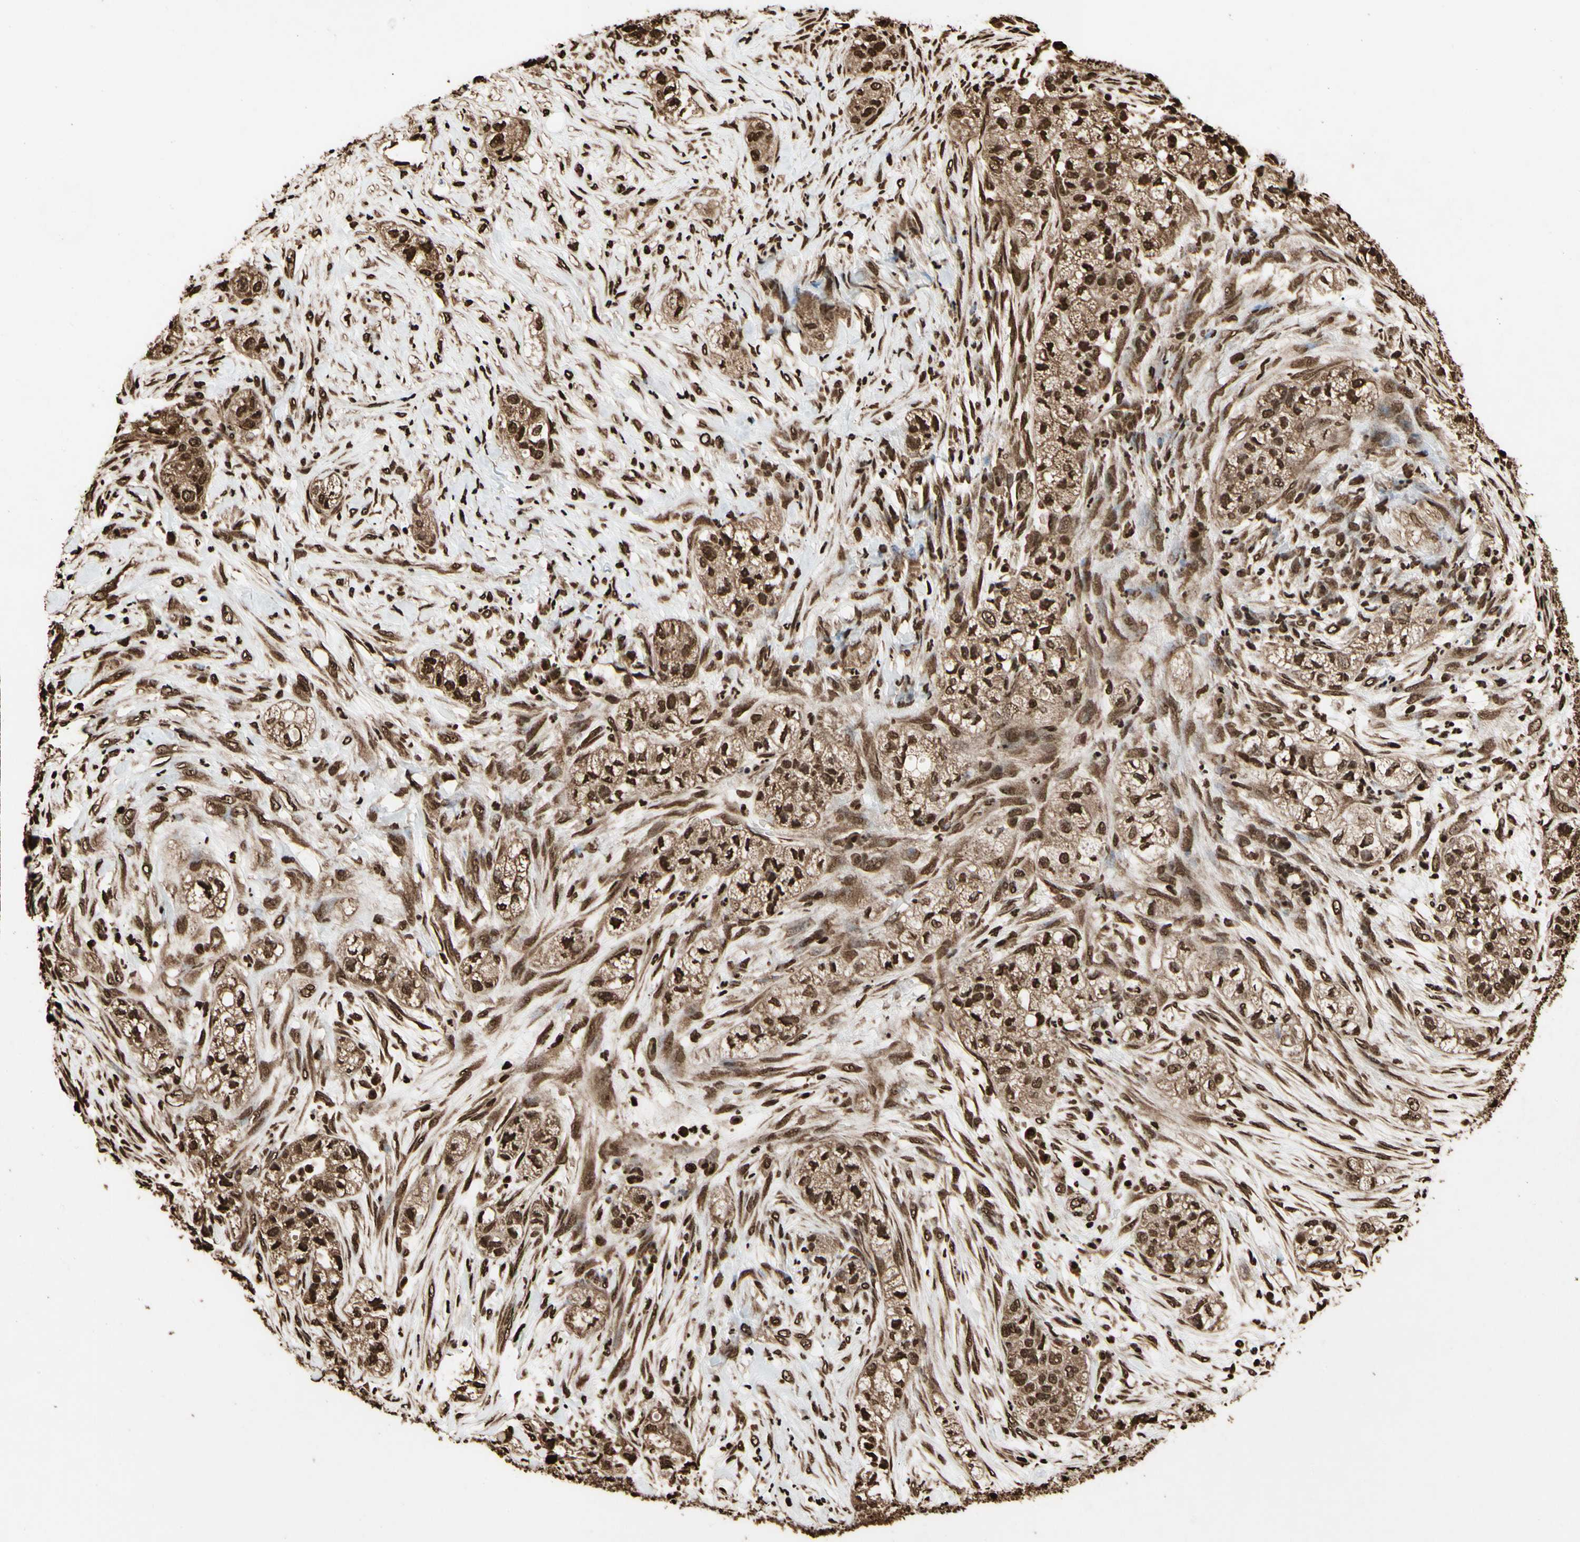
{"staining": {"intensity": "strong", "quantity": ">75%", "location": "cytoplasmic/membranous,nuclear"}, "tissue": "pancreatic cancer", "cell_type": "Tumor cells", "image_type": "cancer", "snomed": [{"axis": "morphology", "description": "Adenocarcinoma, NOS"}, {"axis": "topography", "description": "Pancreas"}], "caption": "Immunohistochemistry of pancreatic cancer exhibits high levels of strong cytoplasmic/membranous and nuclear positivity in approximately >75% of tumor cells.", "gene": "HNRNPK", "patient": {"sex": "female", "age": 78}}